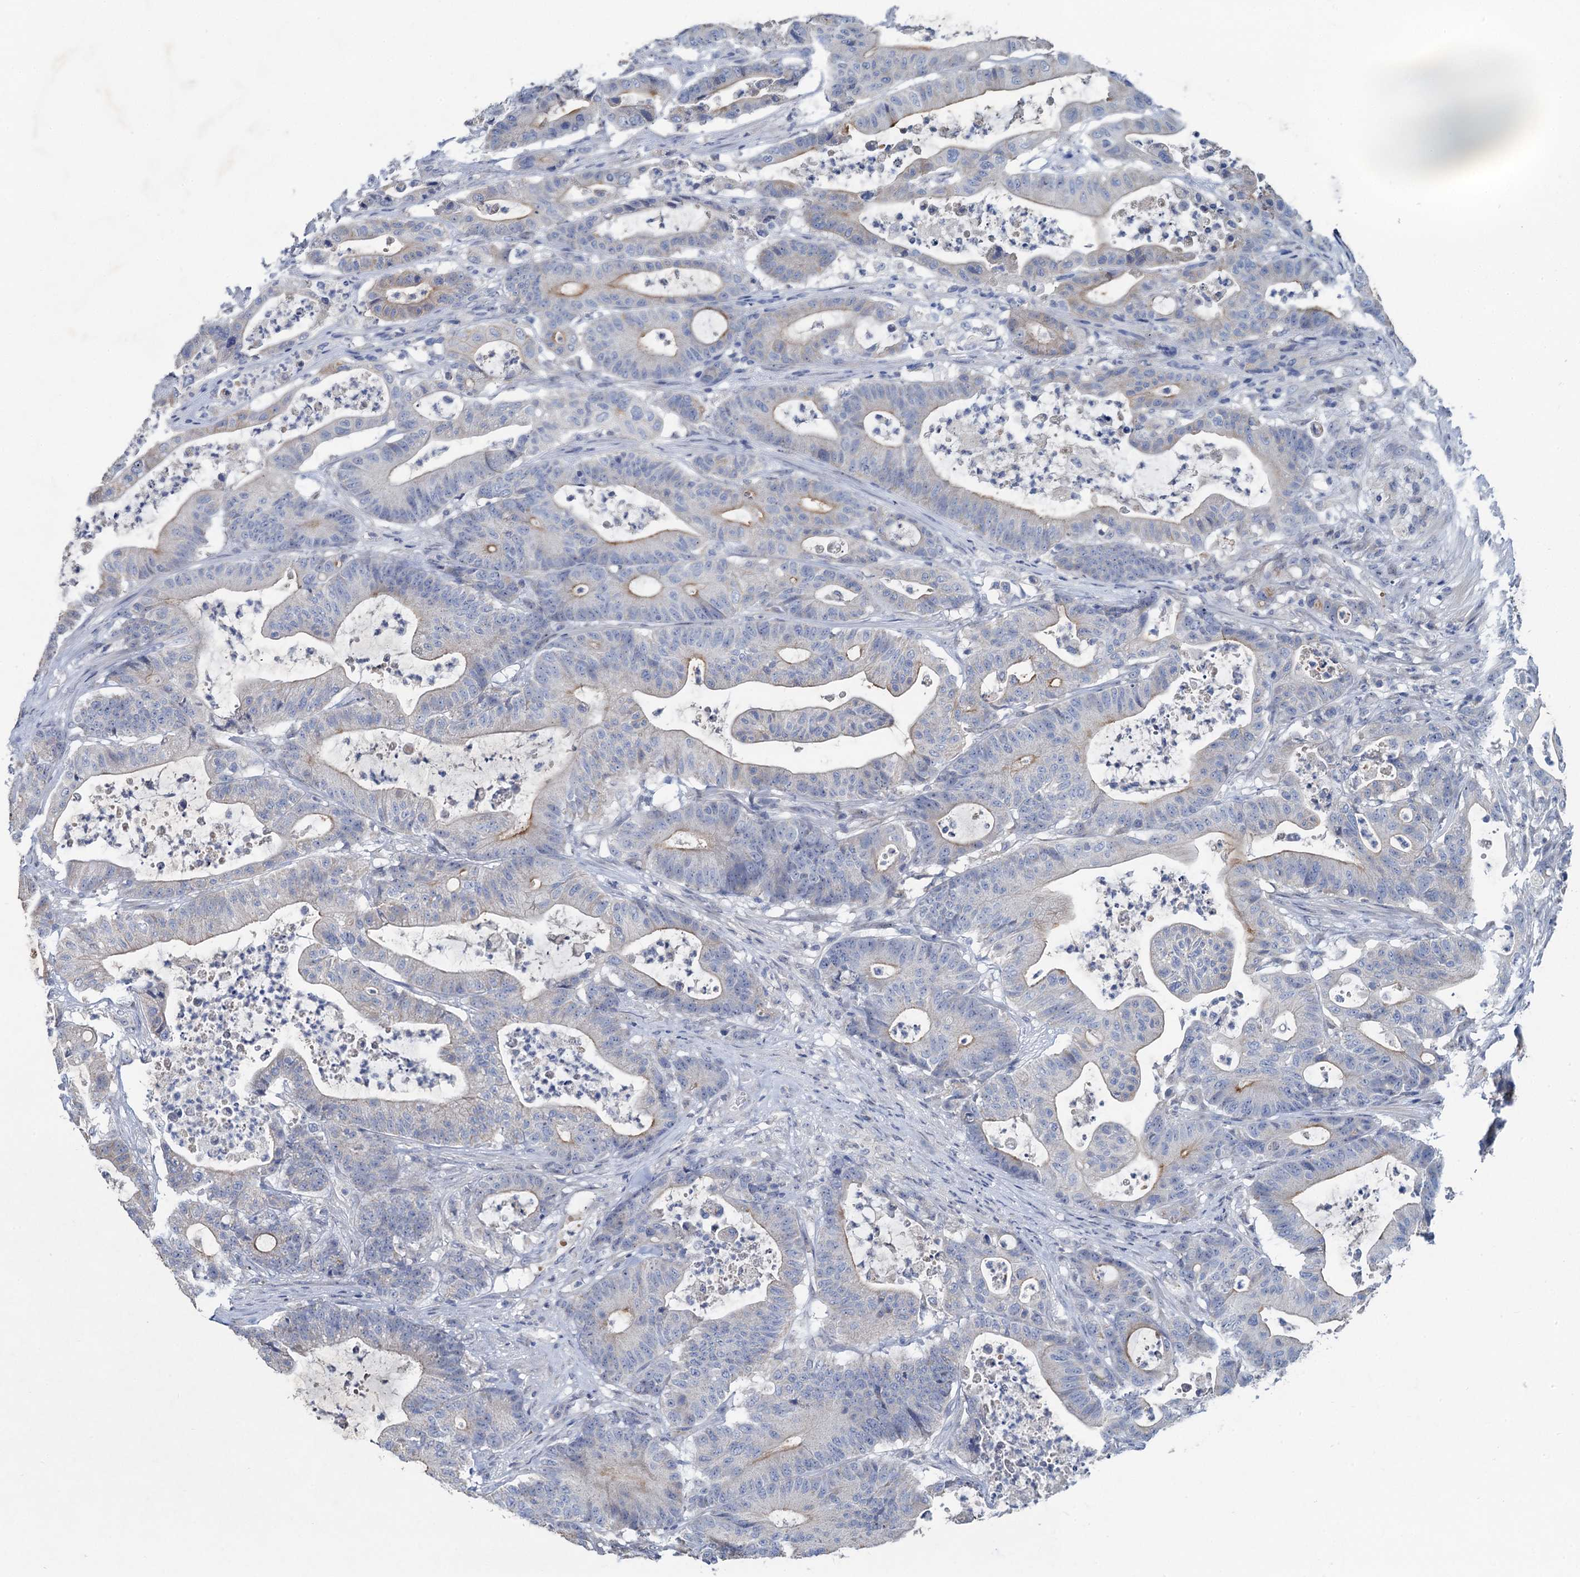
{"staining": {"intensity": "moderate", "quantity": "<25%", "location": "cytoplasmic/membranous"}, "tissue": "colorectal cancer", "cell_type": "Tumor cells", "image_type": "cancer", "snomed": [{"axis": "morphology", "description": "Adenocarcinoma, NOS"}, {"axis": "topography", "description": "Colon"}], "caption": "This photomicrograph demonstrates immunohistochemistry staining of colorectal cancer (adenocarcinoma), with low moderate cytoplasmic/membranous positivity in approximately <25% of tumor cells.", "gene": "PLLP", "patient": {"sex": "female", "age": 84}}